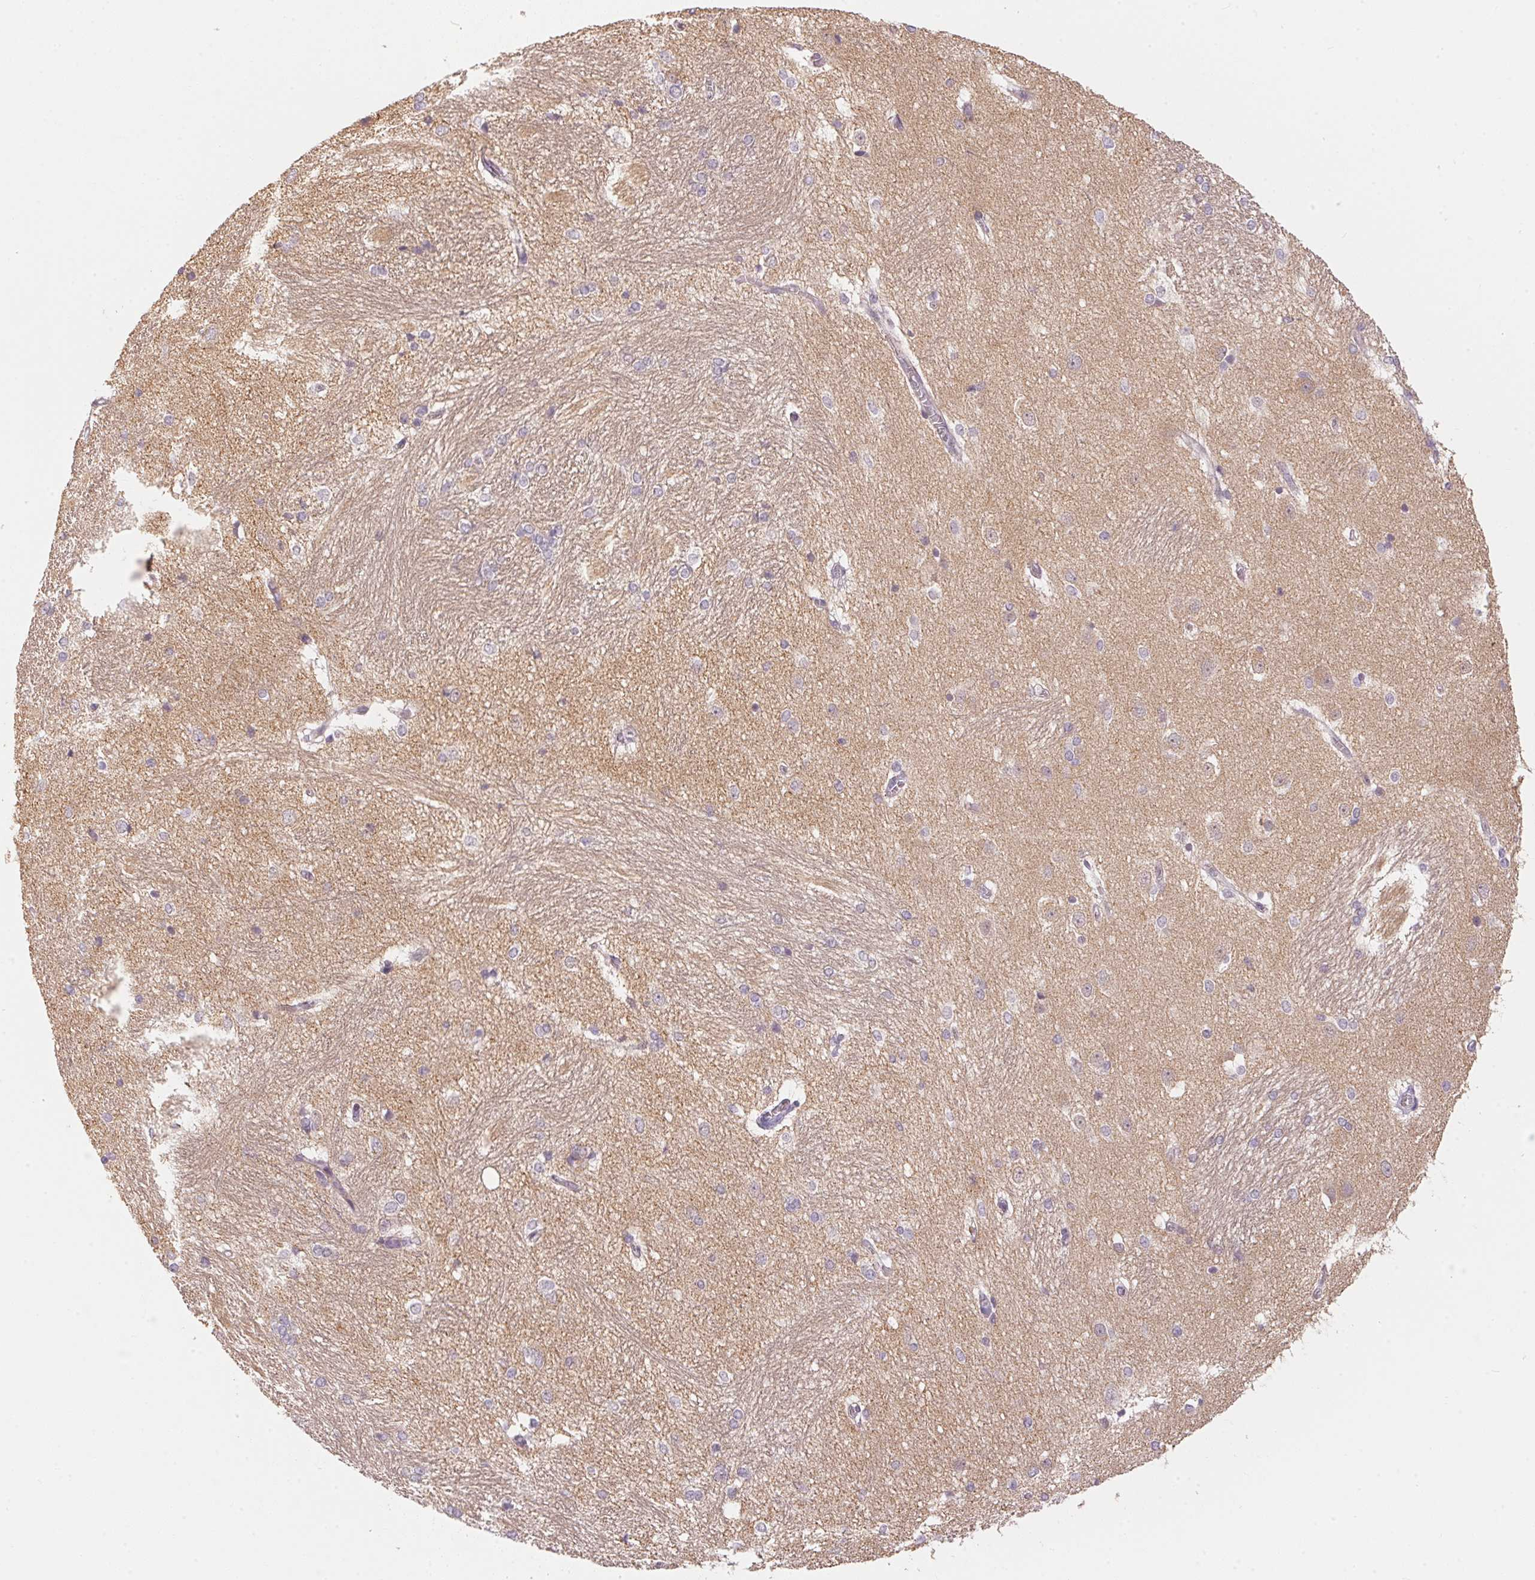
{"staining": {"intensity": "negative", "quantity": "none", "location": "none"}, "tissue": "hippocampus", "cell_type": "Glial cells", "image_type": "normal", "snomed": [{"axis": "morphology", "description": "Normal tissue, NOS"}, {"axis": "topography", "description": "Cerebral cortex"}, {"axis": "topography", "description": "Hippocampus"}], "caption": "Immunohistochemistry of unremarkable human hippocampus shows no positivity in glial cells. The staining is performed using DAB (3,3'-diaminobenzidine) brown chromogen with nuclei counter-stained in using hematoxylin.", "gene": "GDAP1L1", "patient": {"sex": "female", "age": 19}}